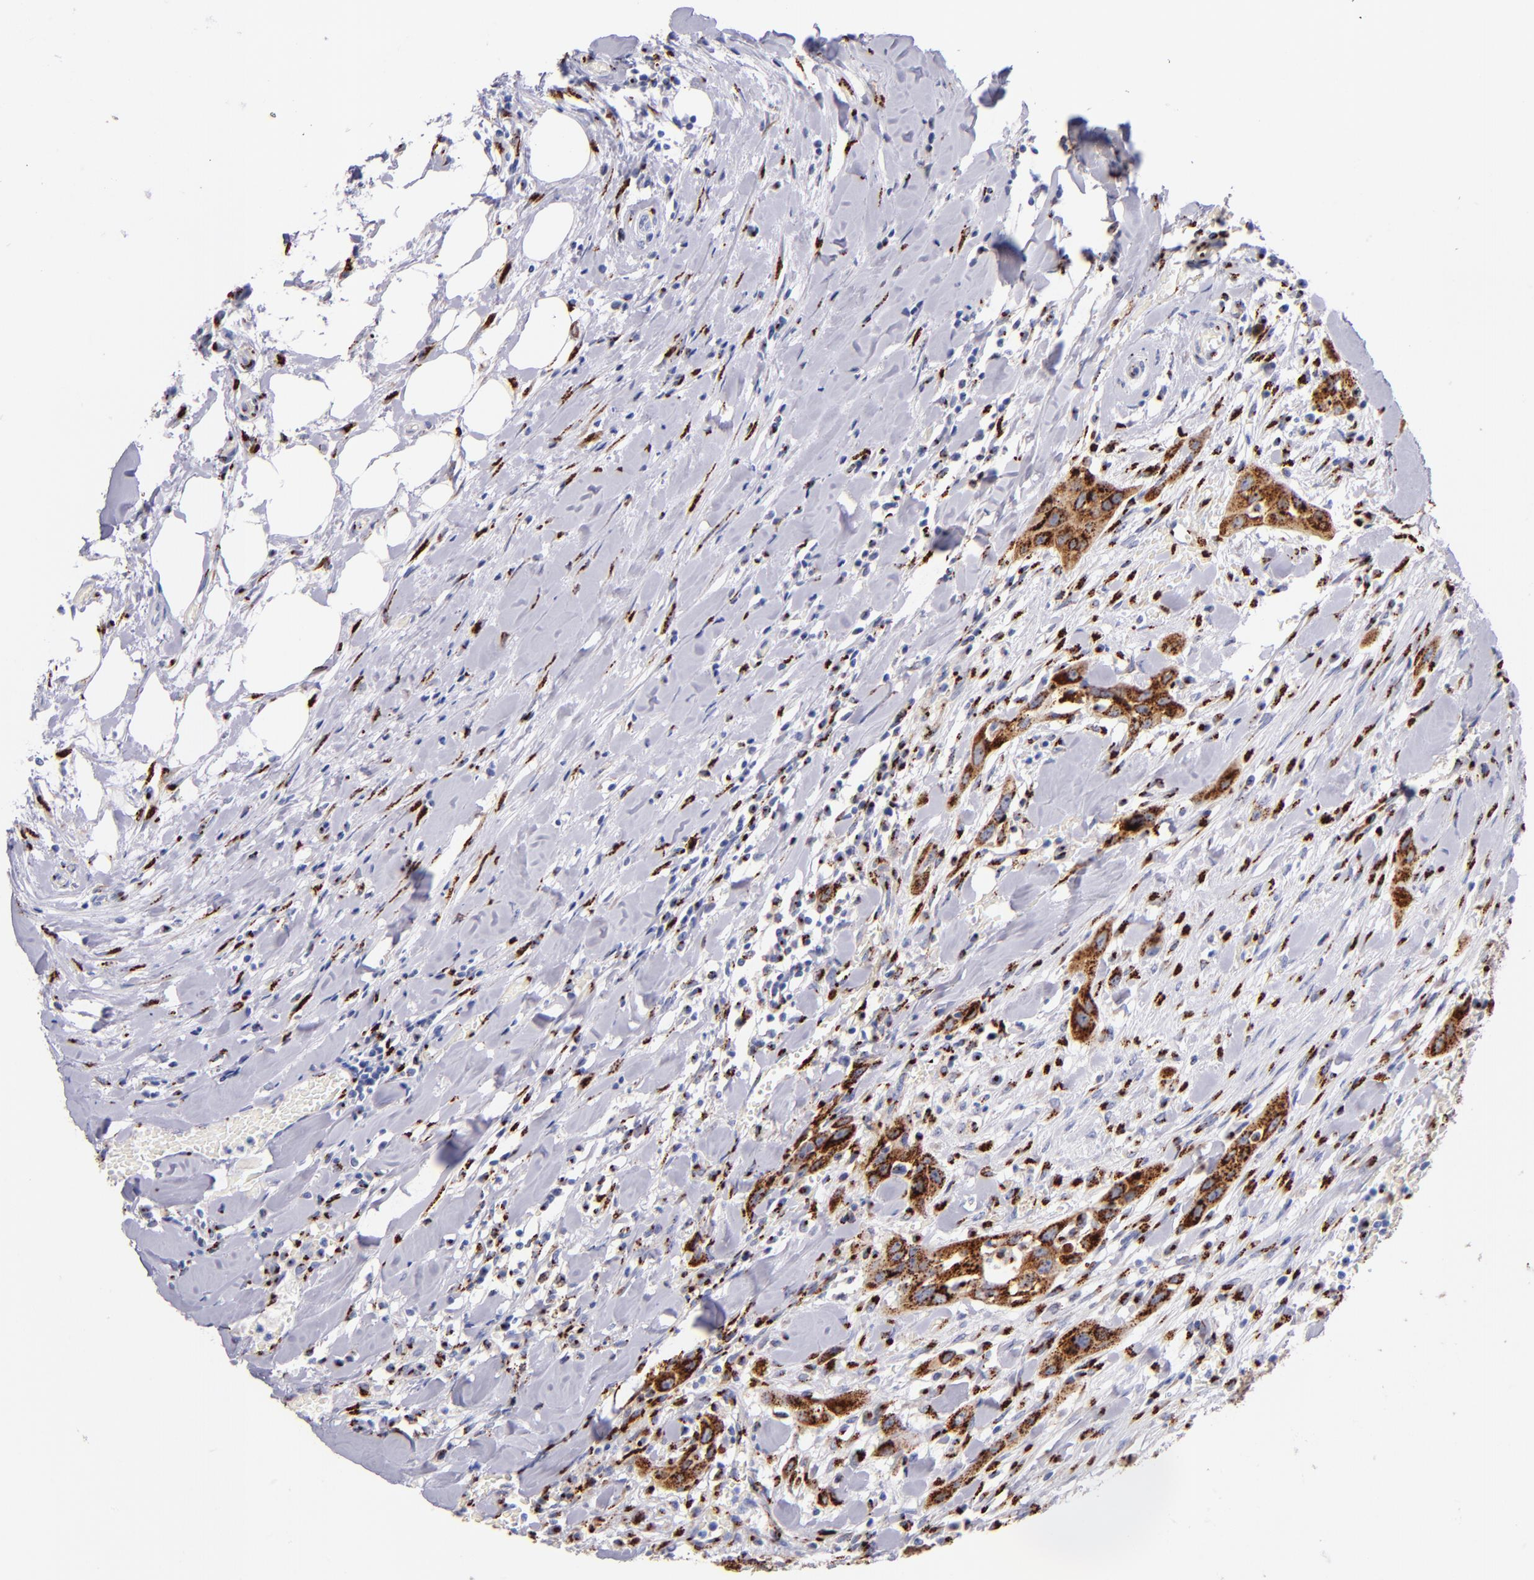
{"staining": {"intensity": "strong", "quantity": ">75%", "location": "cytoplasmic/membranous"}, "tissue": "head and neck cancer", "cell_type": "Tumor cells", "image_type": "cancer", "snomed": [{"axis": "morphology", "description": "Neoplasm, malignant, NOS"}, {"axis": "topography", "description": "Salivary gland"}, {"axis": "topography", "description": "Head-Neck"}], "caption": "Immunohistochemical staining of human neoplasm (malignant) (head and neck) exhibits high levels of strong cytoplasmic/membranous expression in about >75% of tumor cells.", "gene": "GOLIM4", "patient": {"sex": "male", "age": 43}}